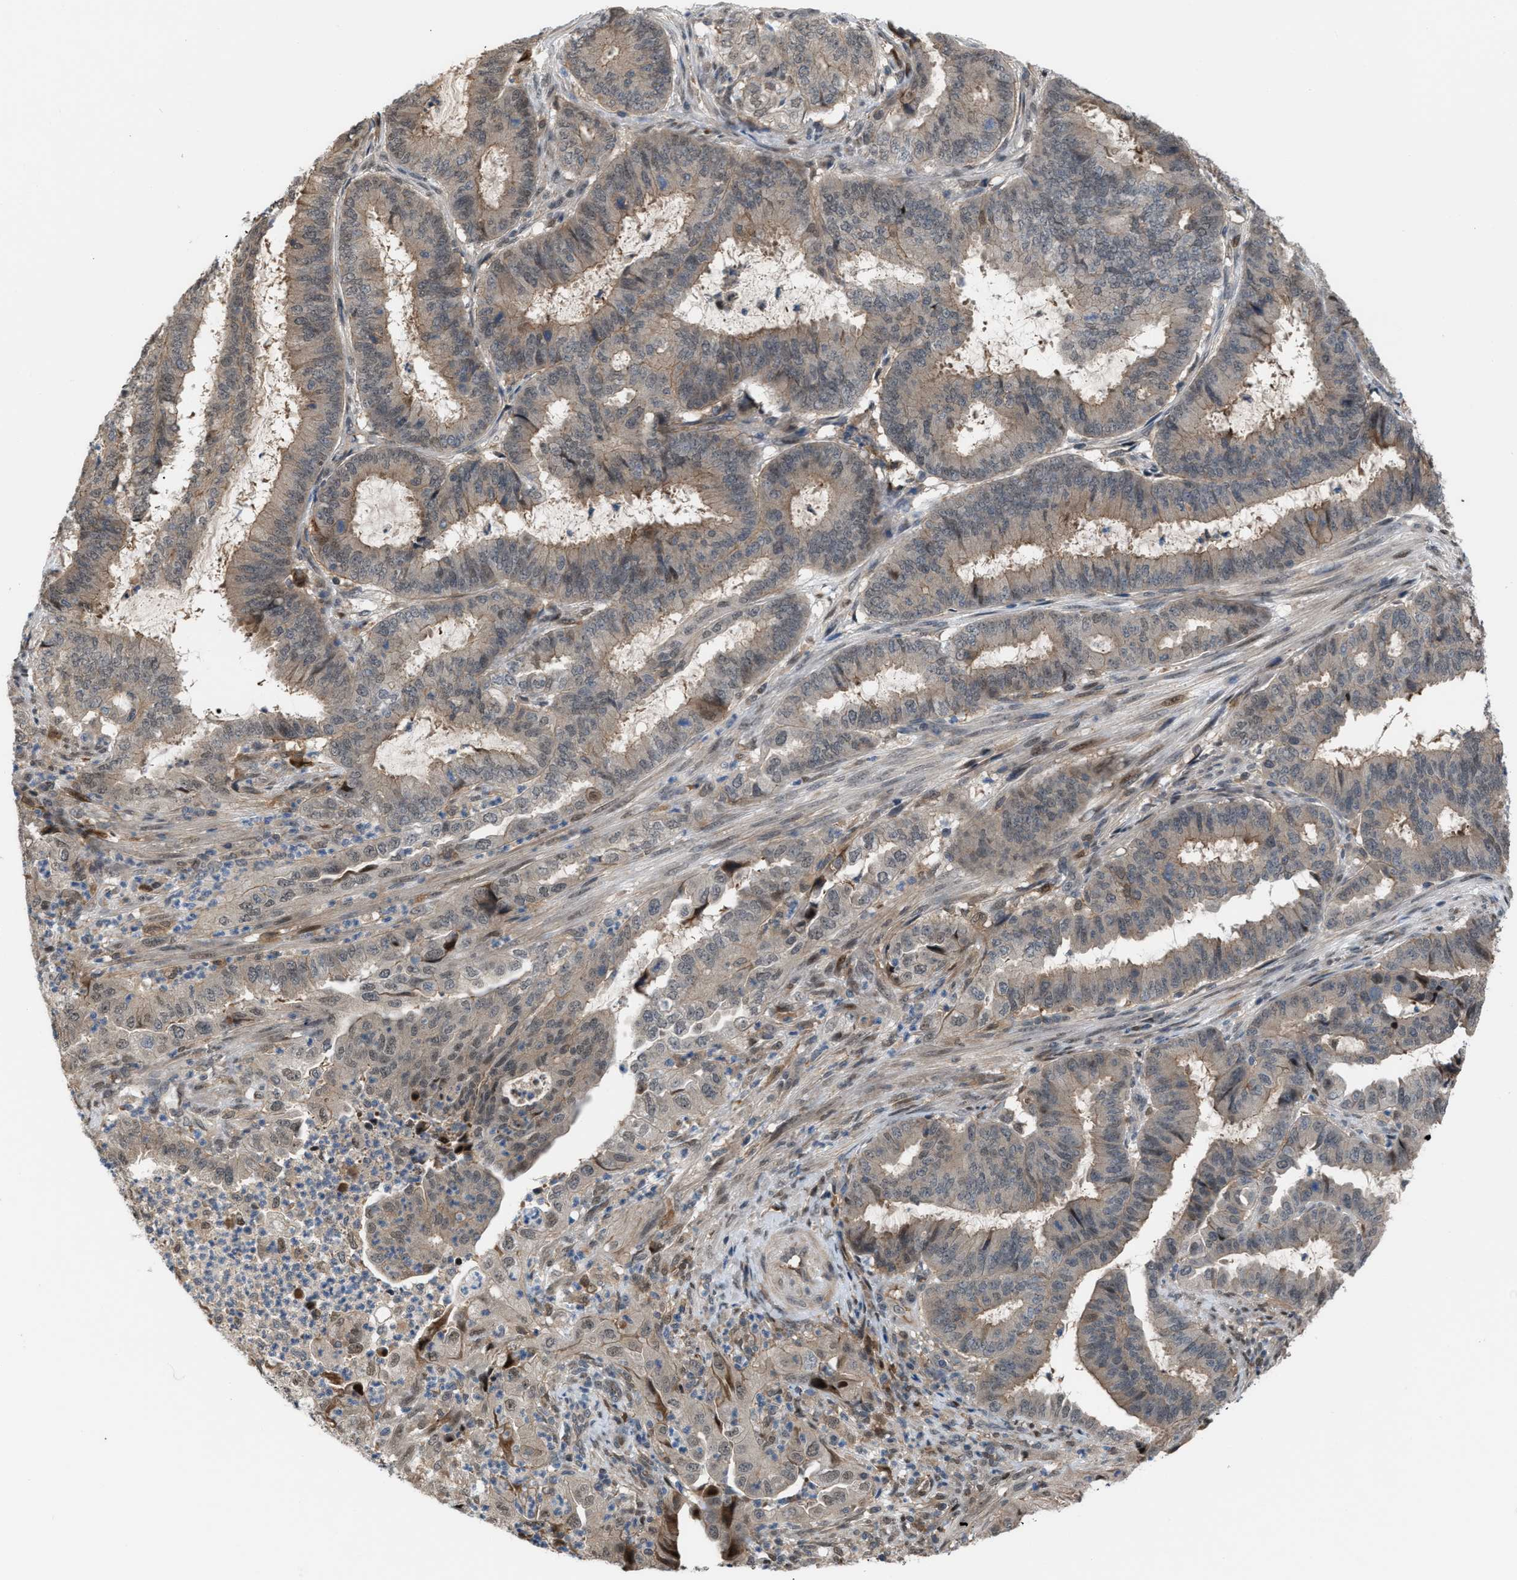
{"staining": {"intensity": "weak", "quantity": "<25%", "location": "cytoplasmic/membranous,nuclear"}, "tissue": "endometrial cancer", "cell_type": "Tumor cells", "image_type": "cancer", "snomed": [{"axis": "morphology", "description": "Adenocarcinoma, NOS"}, {"axis": "topography", "description": "Endometrium"}], "caption": "Immunohistochemistry (IHC) of human adenocarcinoma (endometrial) shows no staining in tumor cells. (DAB (3,3'-diaminobenzidine) IHC with hematoxylin counter stain).", "gene": "RFFL", "patient": {"sex": "female", "age": 51}}